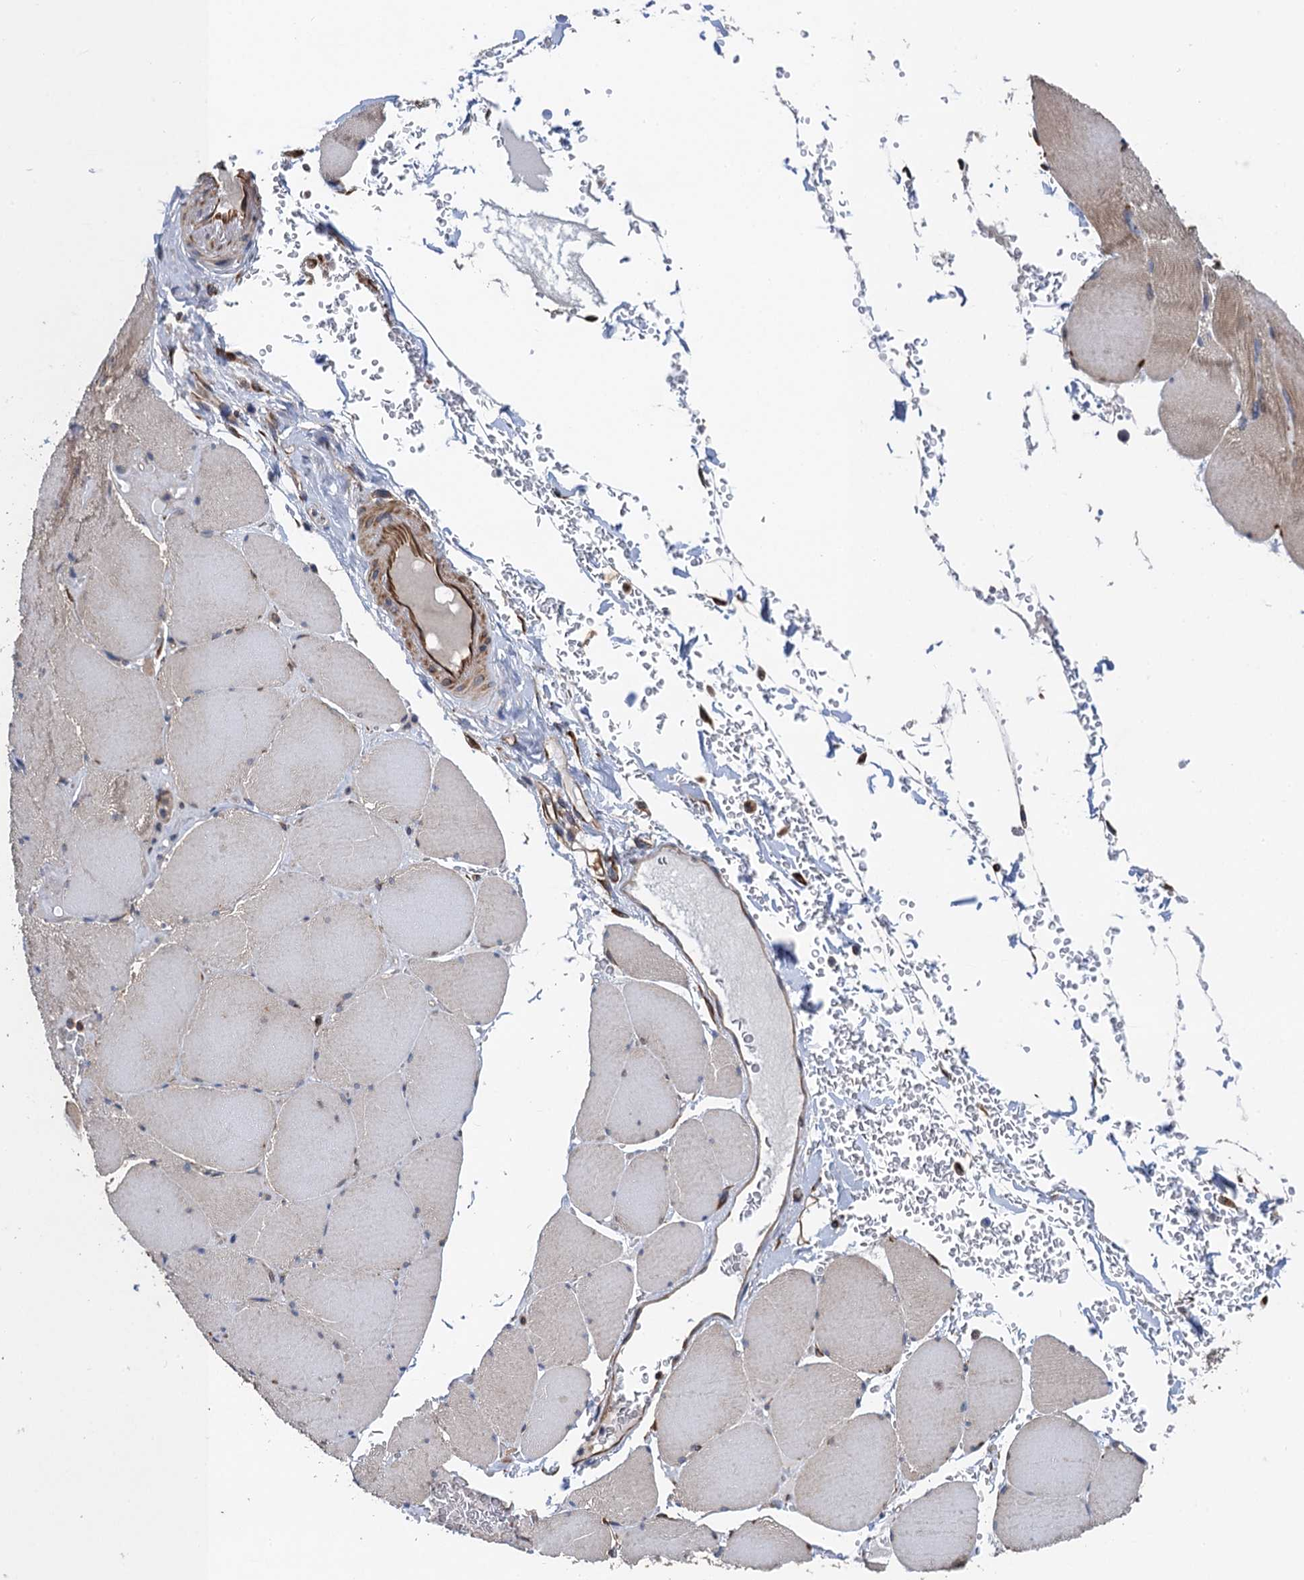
{"staining": {"intensity": "moderate", "quantity": "<25%", "location": "cytoplasmic/membranous"}, "tissue": "skeletal muscle", "cell_type": "Myocytes", "image_type": "normal", "snomed": [{"axis": "morphology", "description": "Normal tissue, NOS"}, {"axis": "topography", "description": "Skeletal muscle"}, {"axis": "topography", "description": "Head-Neck"}], "caption": "An IHC image of normal tissue is shown. Protein staining in brown labels moderate cytoplasmic/membranous positivity in skeletal muscle within myocytes.", "gene": "PJA2", "patient": {"sex": "male", "age": 66}}